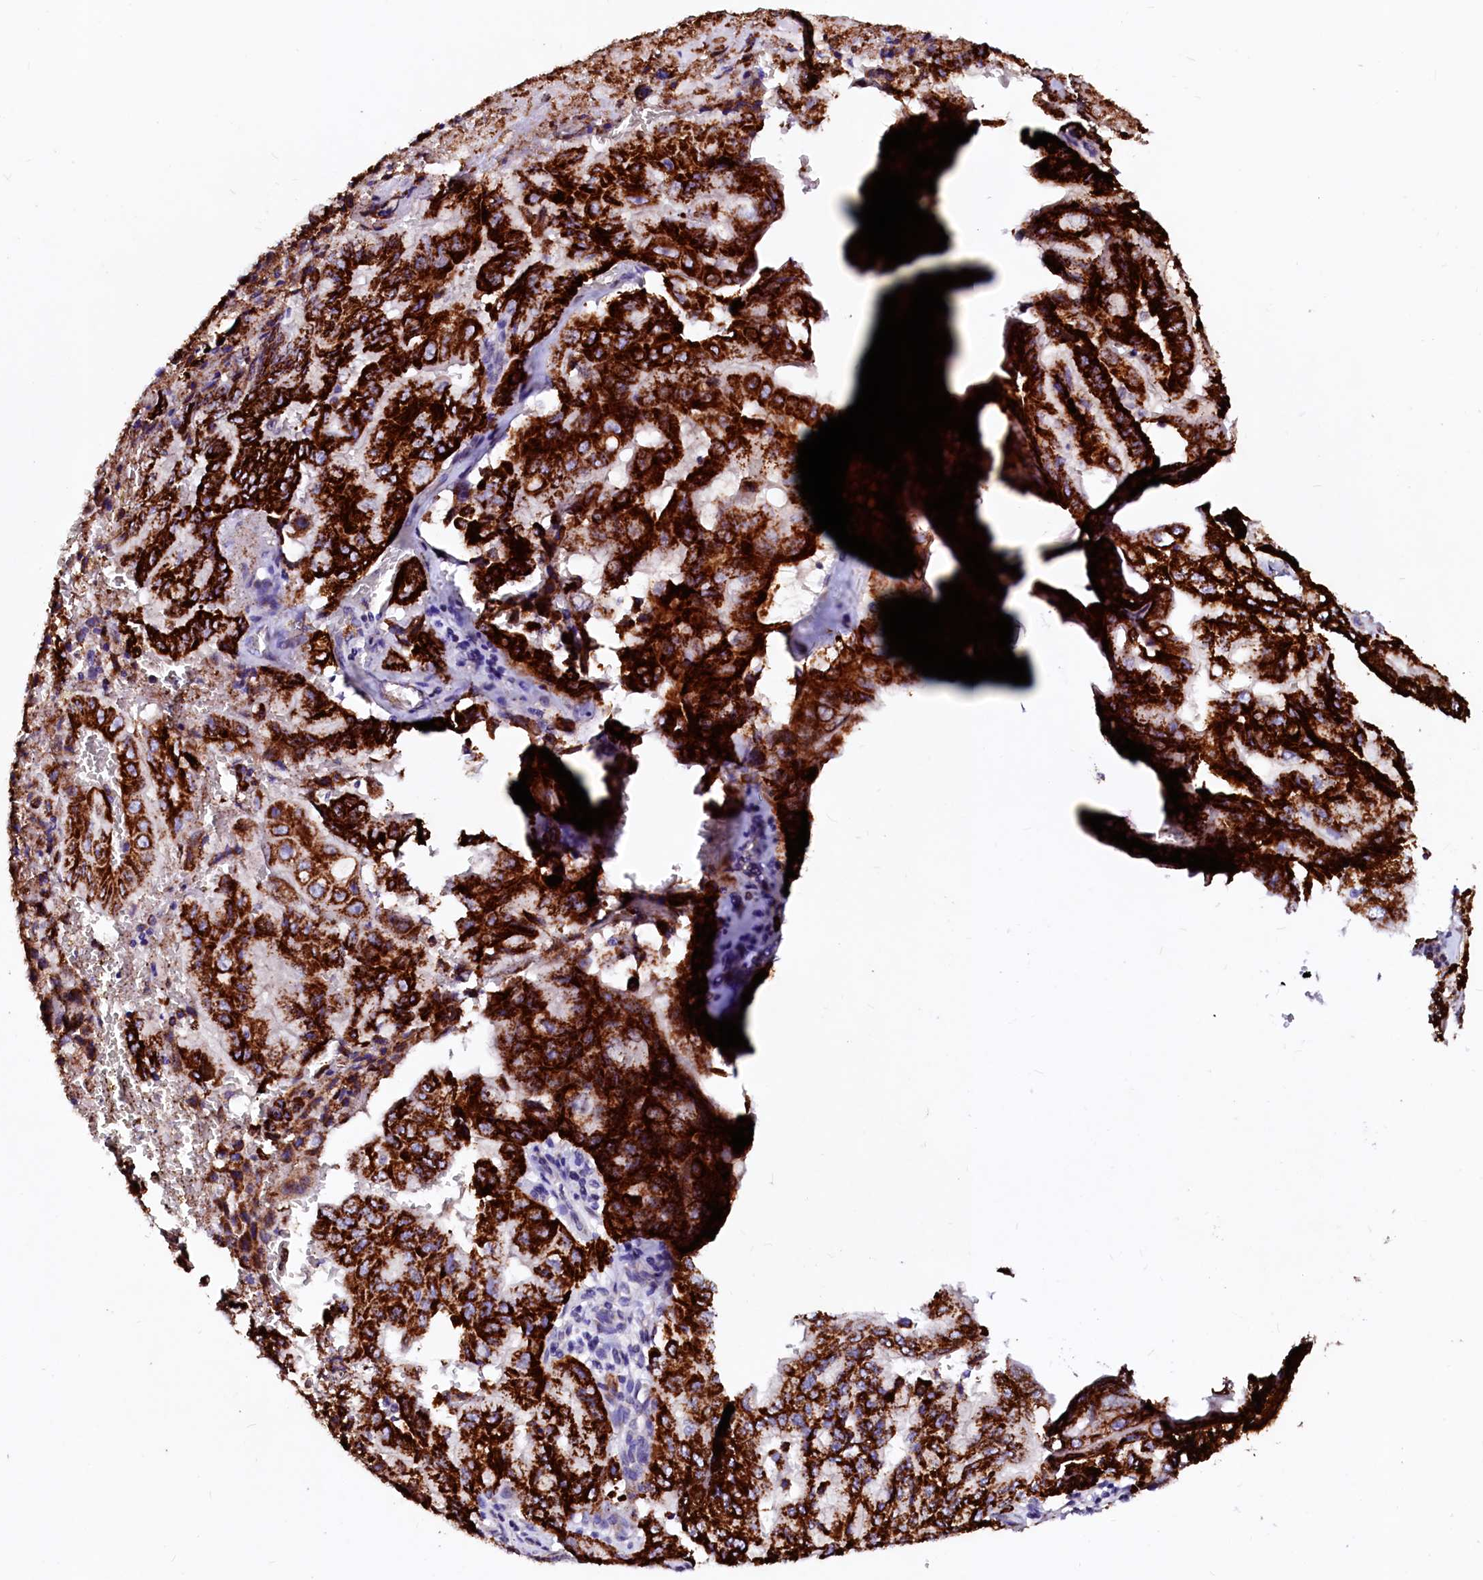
{"staining": {"intensity": "strong", "quantity": ">75%", "location": "cytoplasmic/membranous"}, "tissue": "pancreatic cancer", "cell_type": "Tumor cells", "image_type": "cancer", "snomed": [{"axis": "morphology", "description": "Adenocarcinoma, NOS"}, {"axis": "topography", "description": "Pancreas"}], "caption": "Immunohistochemistry staining of pancreatic cancer (adenocarcinoma), which exhibits high levels of strong cytoplasmic/membranous positivity in approximately >75% of tumor cells indicating strong cytoplasmic/membranous protein positivity. The staining was performed using DAB (3,3'-diaminobenzidine) (brown) for protein detection and nuclei were counterstained in hematoxylin (blue).", "gene": "MAOB", "patient": {"sex": "male", "age": 51}}